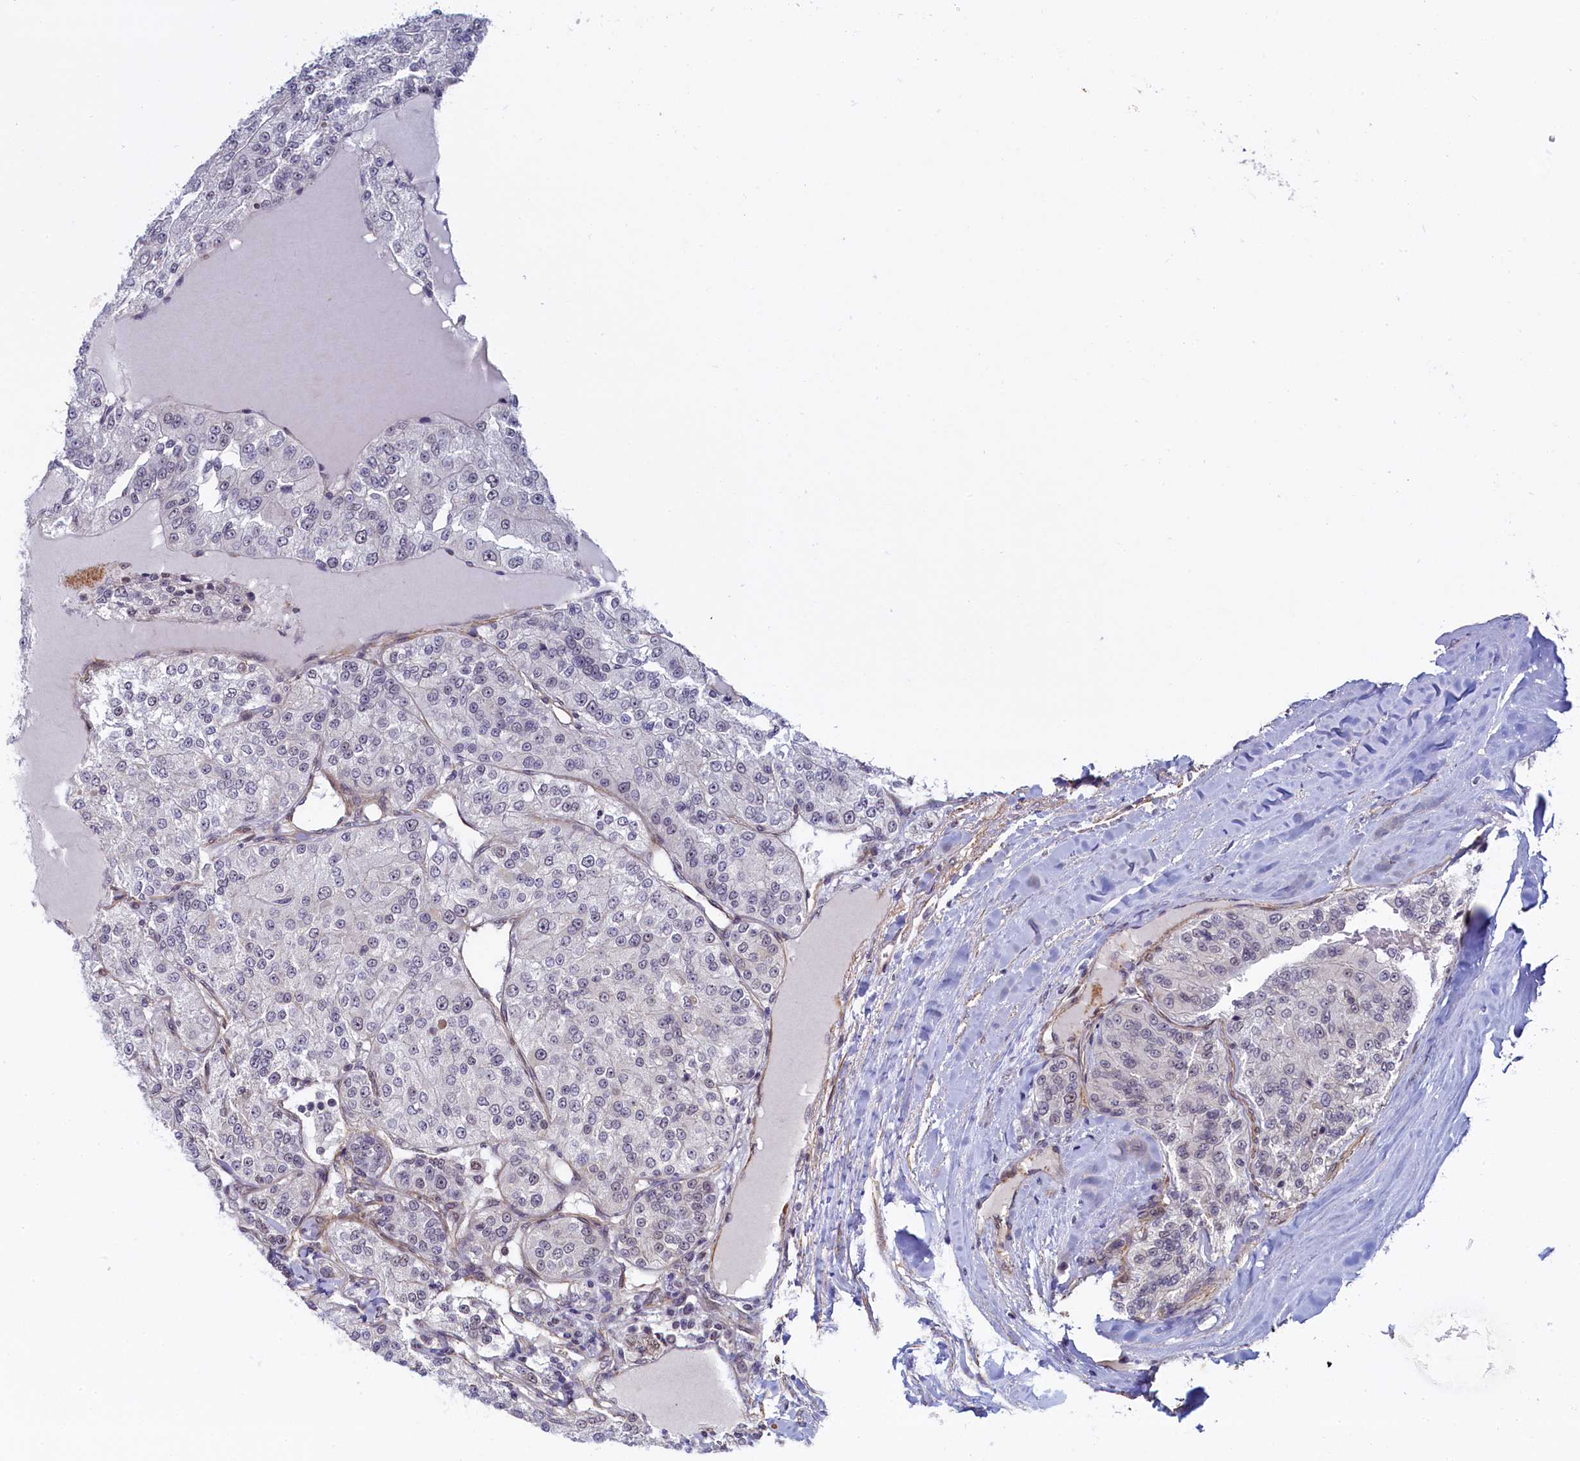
{"staining": {"intensity": "negative", "quantity": "none", "location": "none"}, "tissue": "renal cancer", "cell_type": "Tumor cells", "image_type": "cancer", "snomed": [{"axis": "morphology", "description": "Adenocarcinoma, NOS"}, {"axis": "topography", "description": "Kidney"}], "caption": "A photomicrograph of human renal adenocarcinoma is negative for staining in tumor cells. (Stains: DAB IHC with hematoxylin counter stain, Microscopy: brightfield microscopy at high magnification).", "gene": "INTS14", "patient": {"sex": "female", "age": 63}}